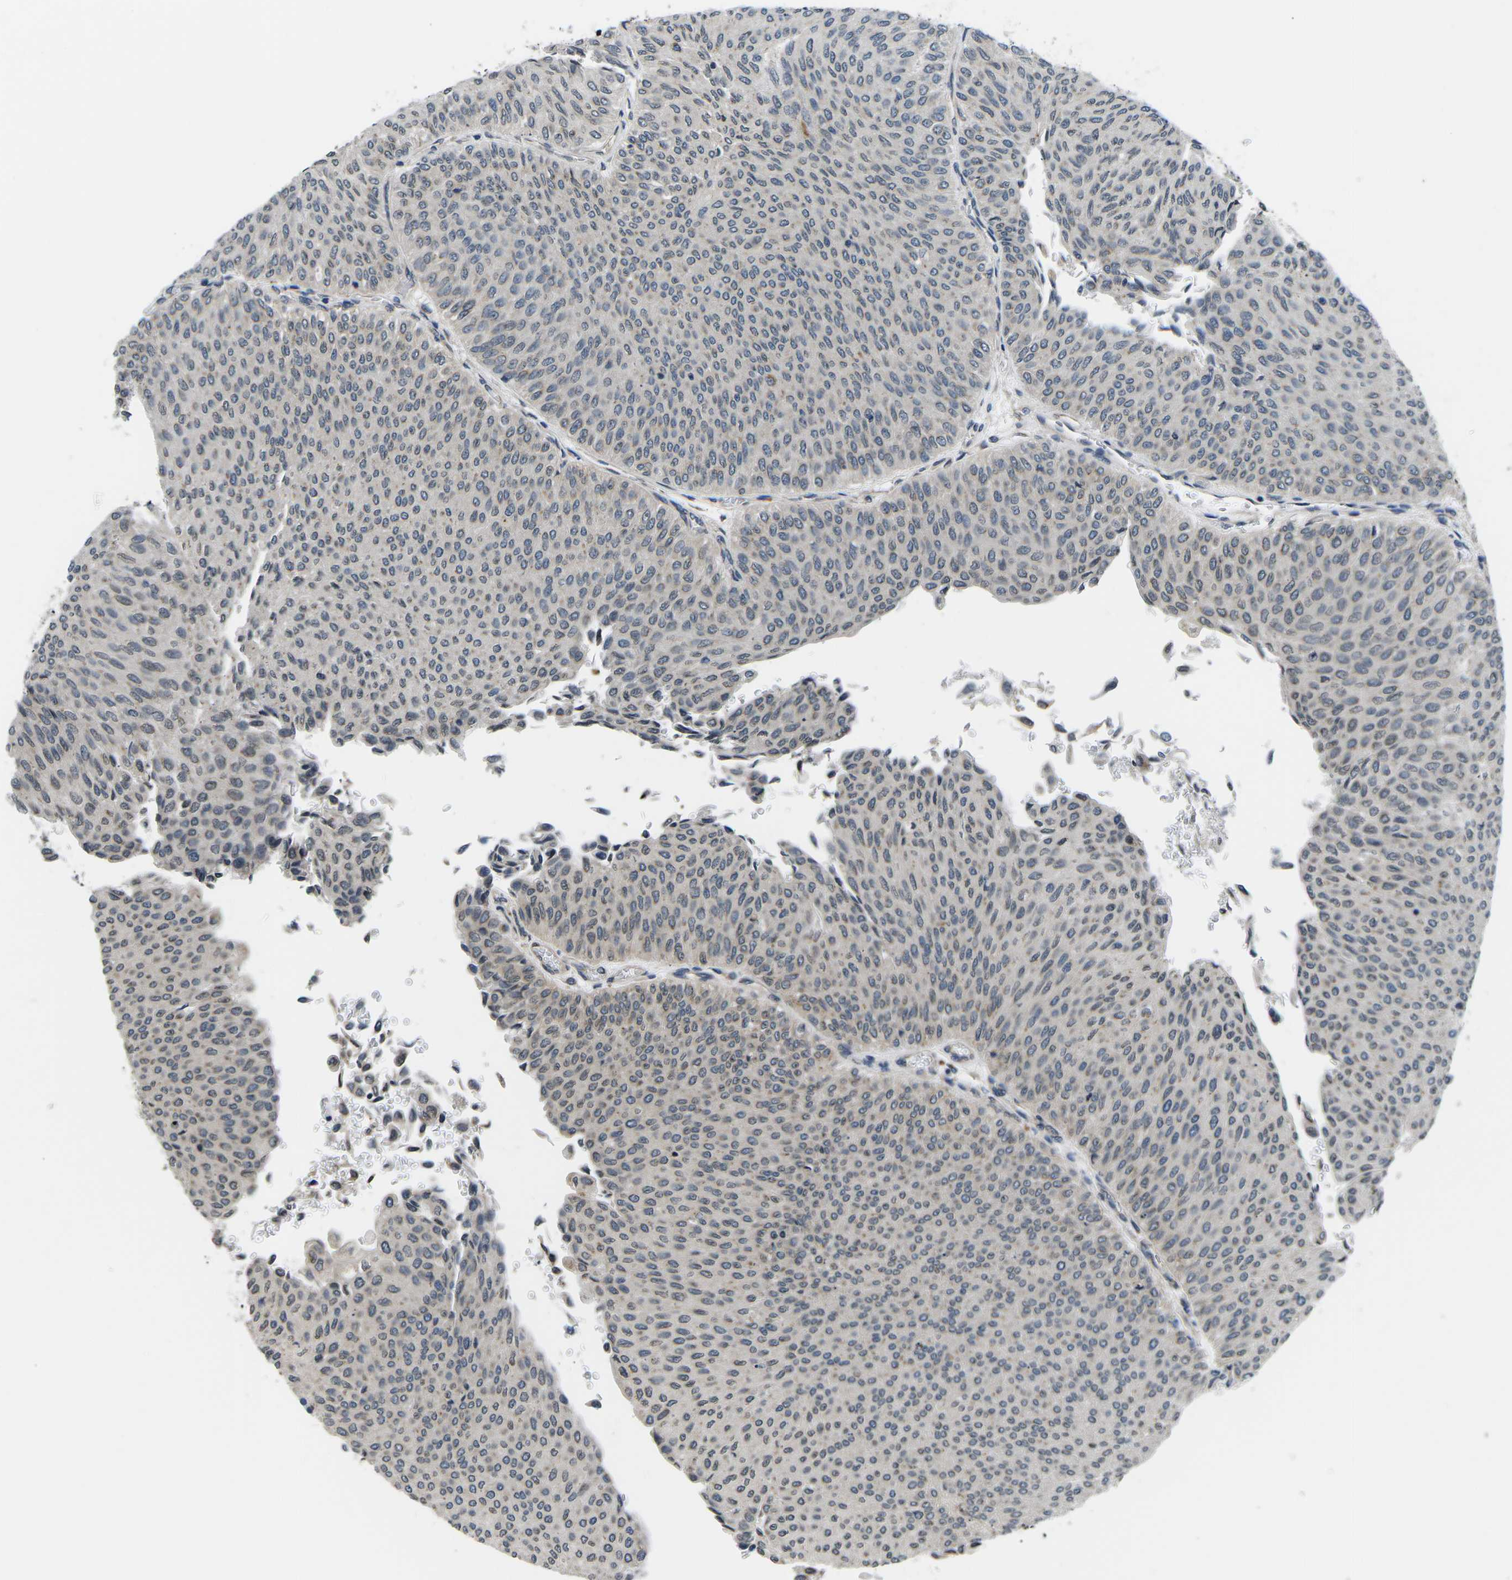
{"staining": {"intensity": "weak", "quantity": "<25%", "location": "cytoplasmic/membranous"}, "tissue": "urothelial cancer", "cell_type": "Tumor cells", "image_type": "cancer", "snomed": [{"axis": "morphology", "description": "Urothelial carcinoma, Low grade"}, {"axis": "topography", "description": "Urinary bladder"}], "caption": "Immunohistochemical staining of urothelial cancer displays no significant staining in tumor cells. (DAB immunohistochemistry (IHC), high magnification).", "gene": "SNX10", "patient": {"sex": "male", "age": 78}}